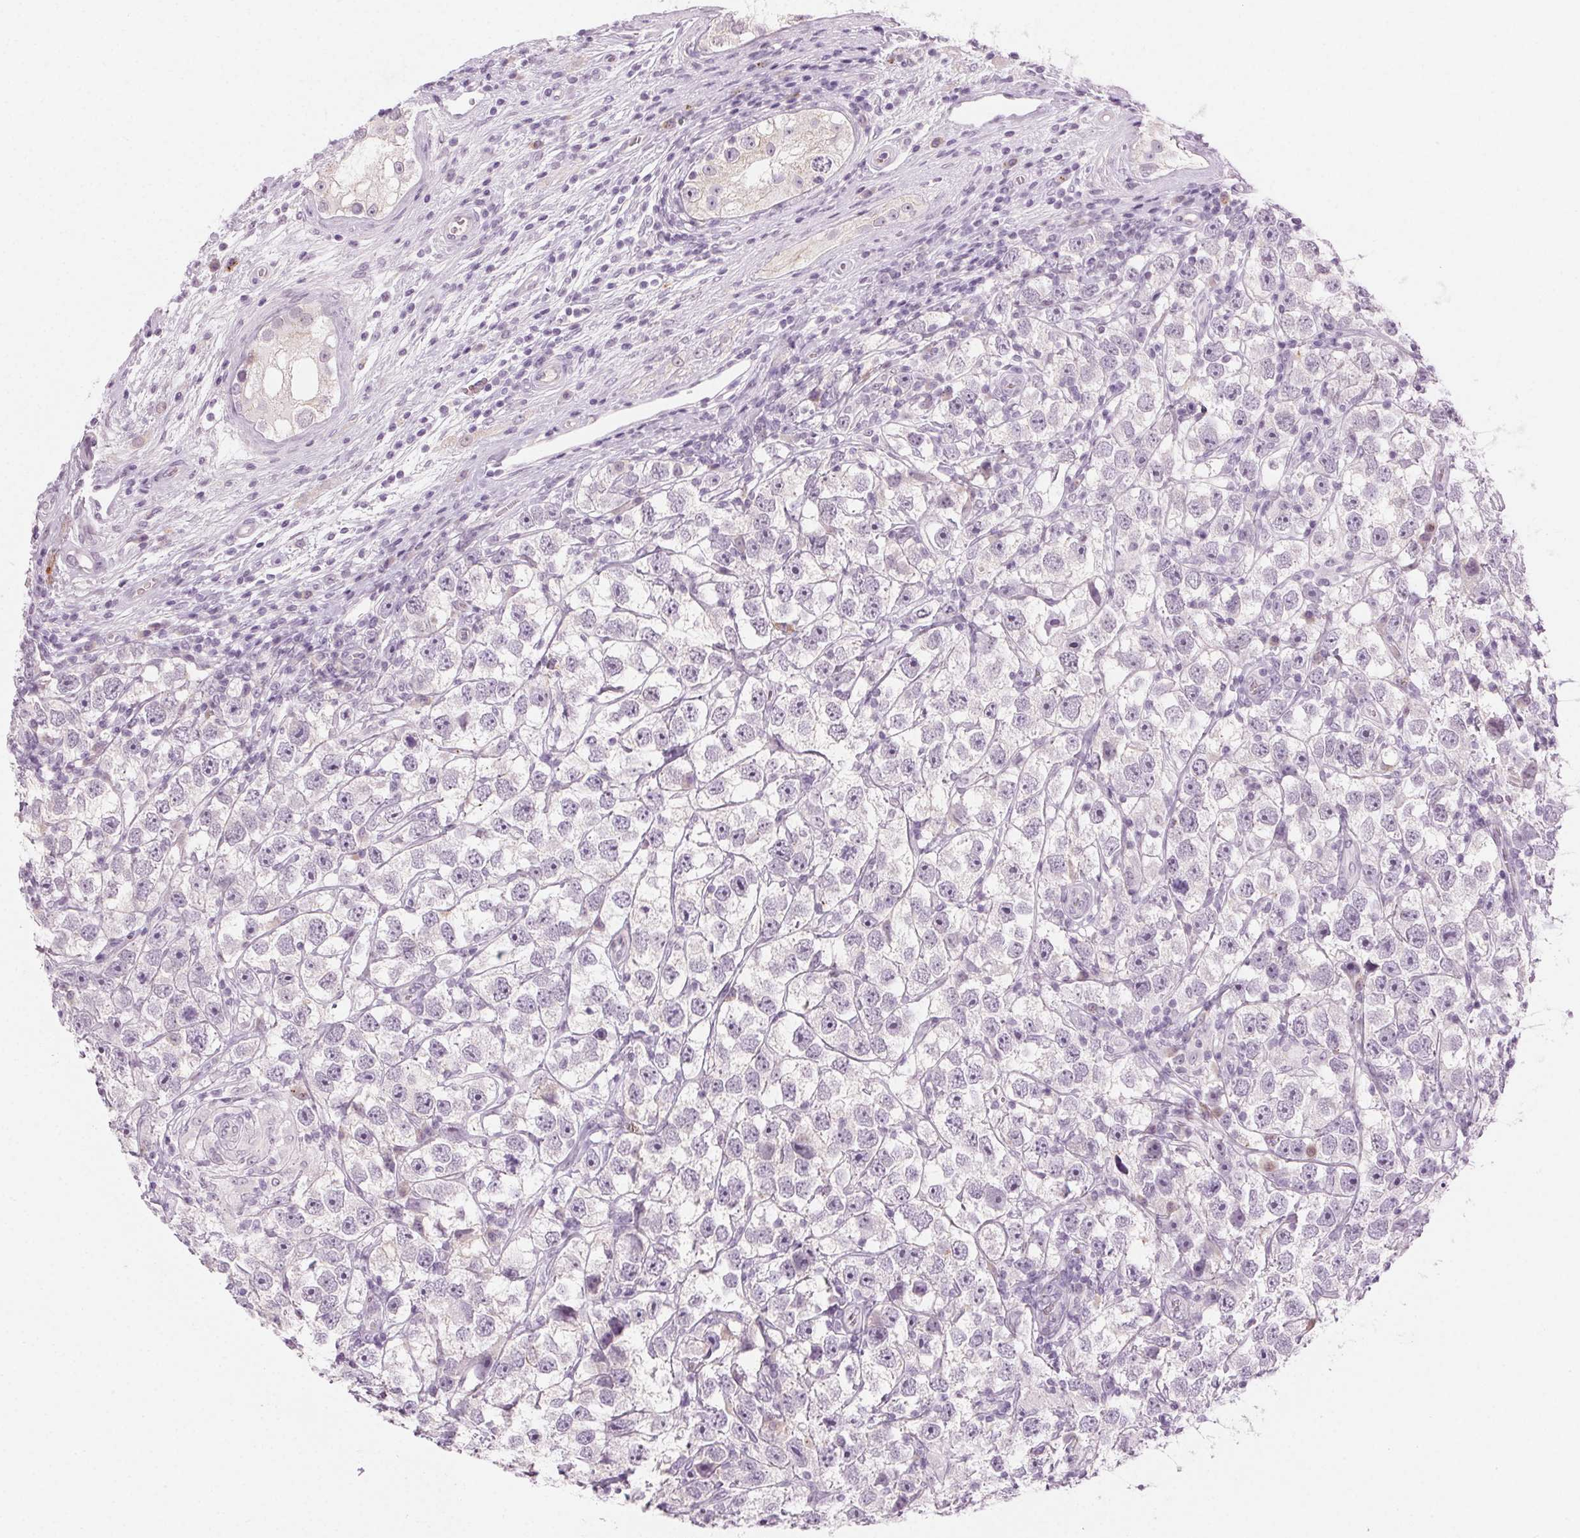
{"staining": {"intensity": "negative", "quantity": "none", "location": "none"}, "tissue": "testis cancer", "cell_type": "Tumor cells", "image_type": "cancer", "snomed": [{"axis": "morphology", "description": "Seminoma, NOS"}, {"axis": "topography", "description": "Testis"}], "caption": "IHC of testis seminoma shows no staining in tumor cells.", "gene": "HSF5", "patient": {"sex": "male", "age": 26}}